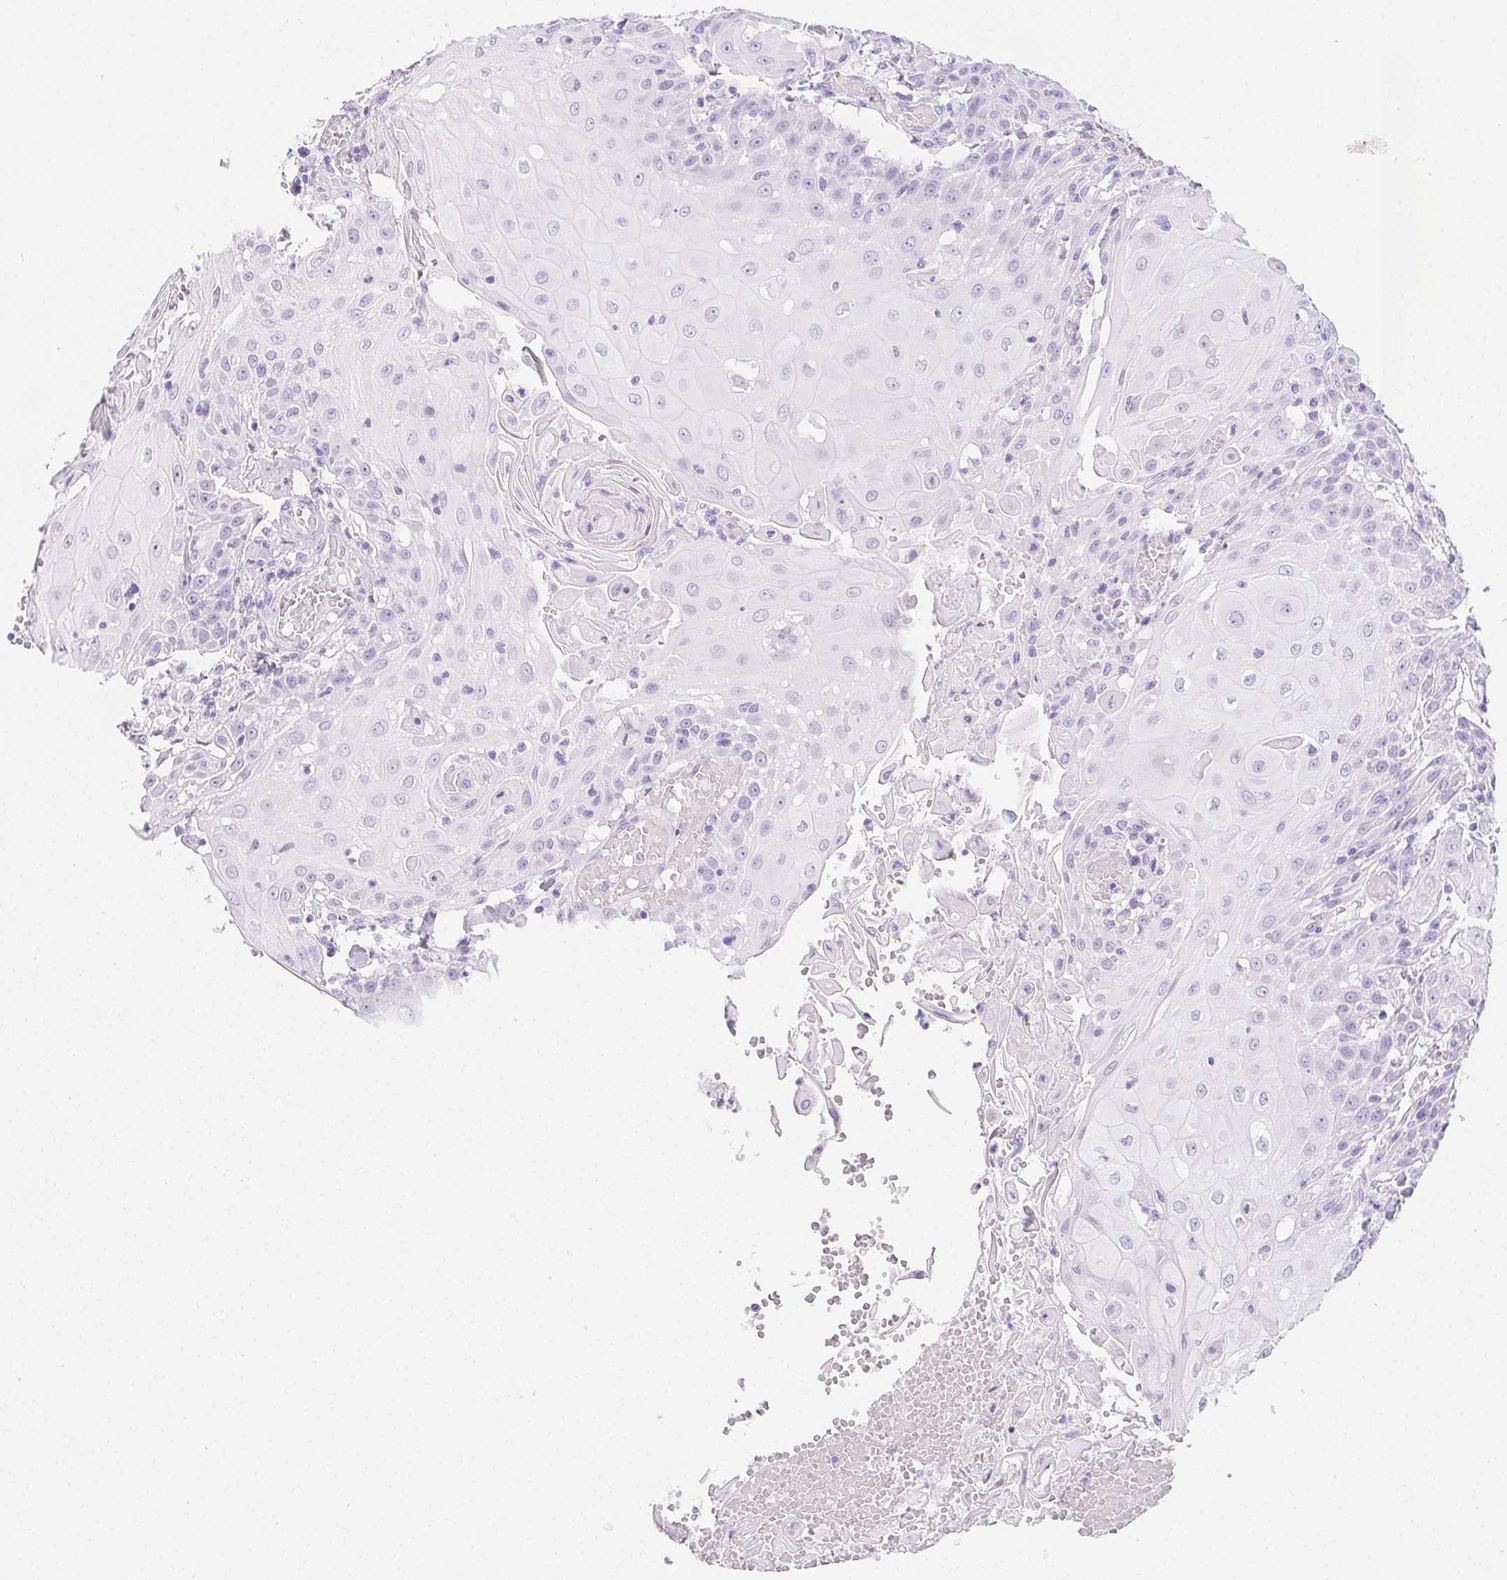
{"staining": {"intensity": "negative", "quantity": "none", "location": "none"}, "tissue": "head and neck cancer", "cell_type": "Tumor cells", "image_type": "cancer", "snomed": [{"axis": "morphology", "description": "Normal tissue, NOS"}, {"axis": "morphology", "description": "Squamous cell carcinoma, NOS"}, {"axis": "topography", "description": "Oral tissue"}, {"axis": "topography", "description": "Head-Neck"}], "caption": "Tumor cells are negative for brown protein staining in head and neck squamous cell carcinoma.", "gene": "HRC", "patient": {"sex": "female", "age": 55}}